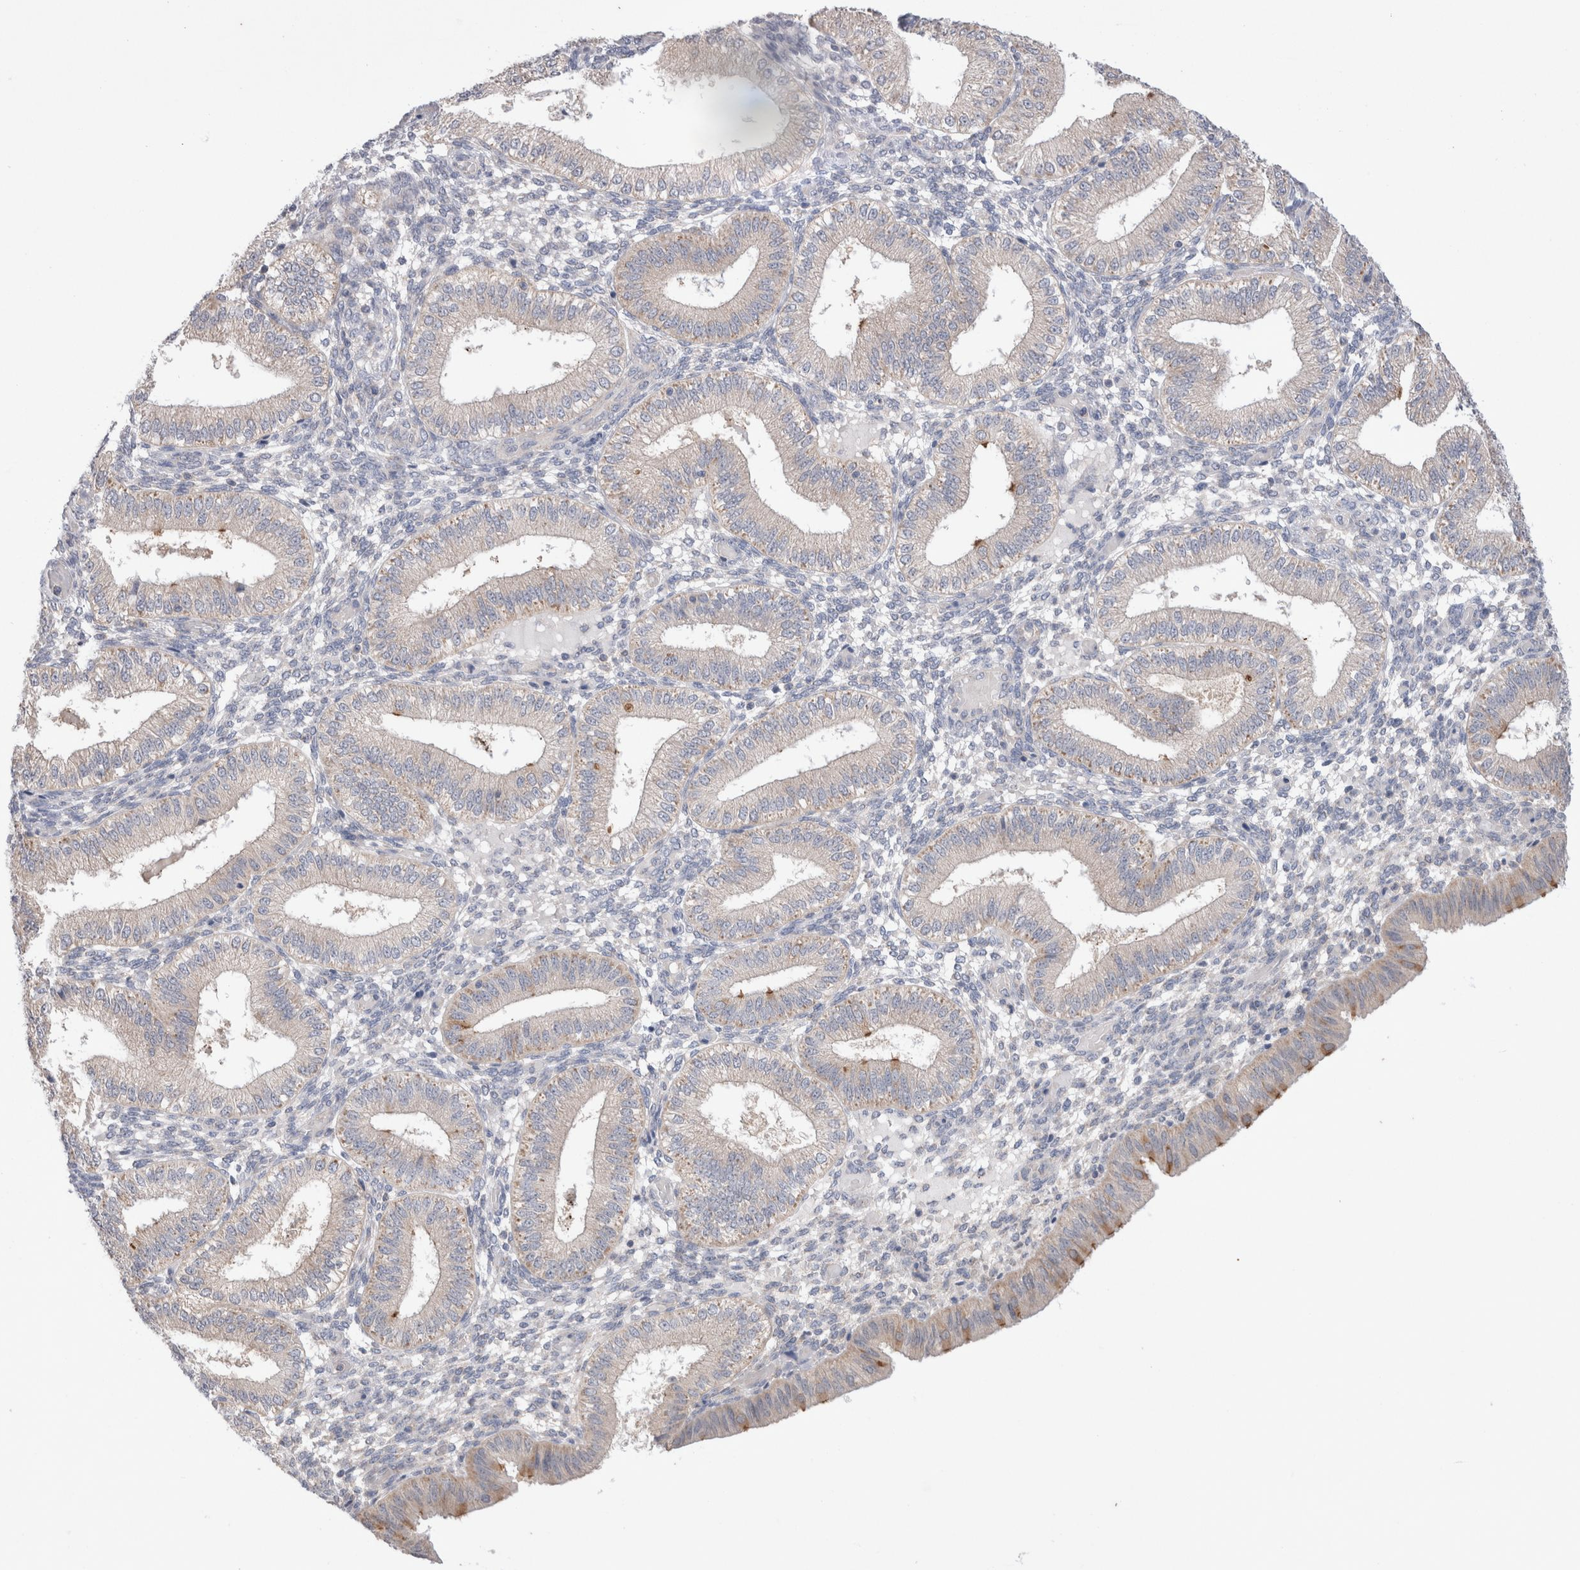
{"staining": {"intensity": "negative", "quantity": "none", "location": "none"}, "tissue": "endometrium", "cell_type": "Cells in endometrial stroma", "image_type": "normal", "snomed": [{"axis": "morphology", "description": "Normal tissue, NOS"}, {"axis": "topography", "description": "Endometrium"}], "caption": "Immunohistochemical staining of unremarkable human endometrium displays no significant positivity in cells in endometrial stroma. Nuclei are stained in blue.", "gene": "IFT74", "patient": {"sex": "female", "age": 39}}